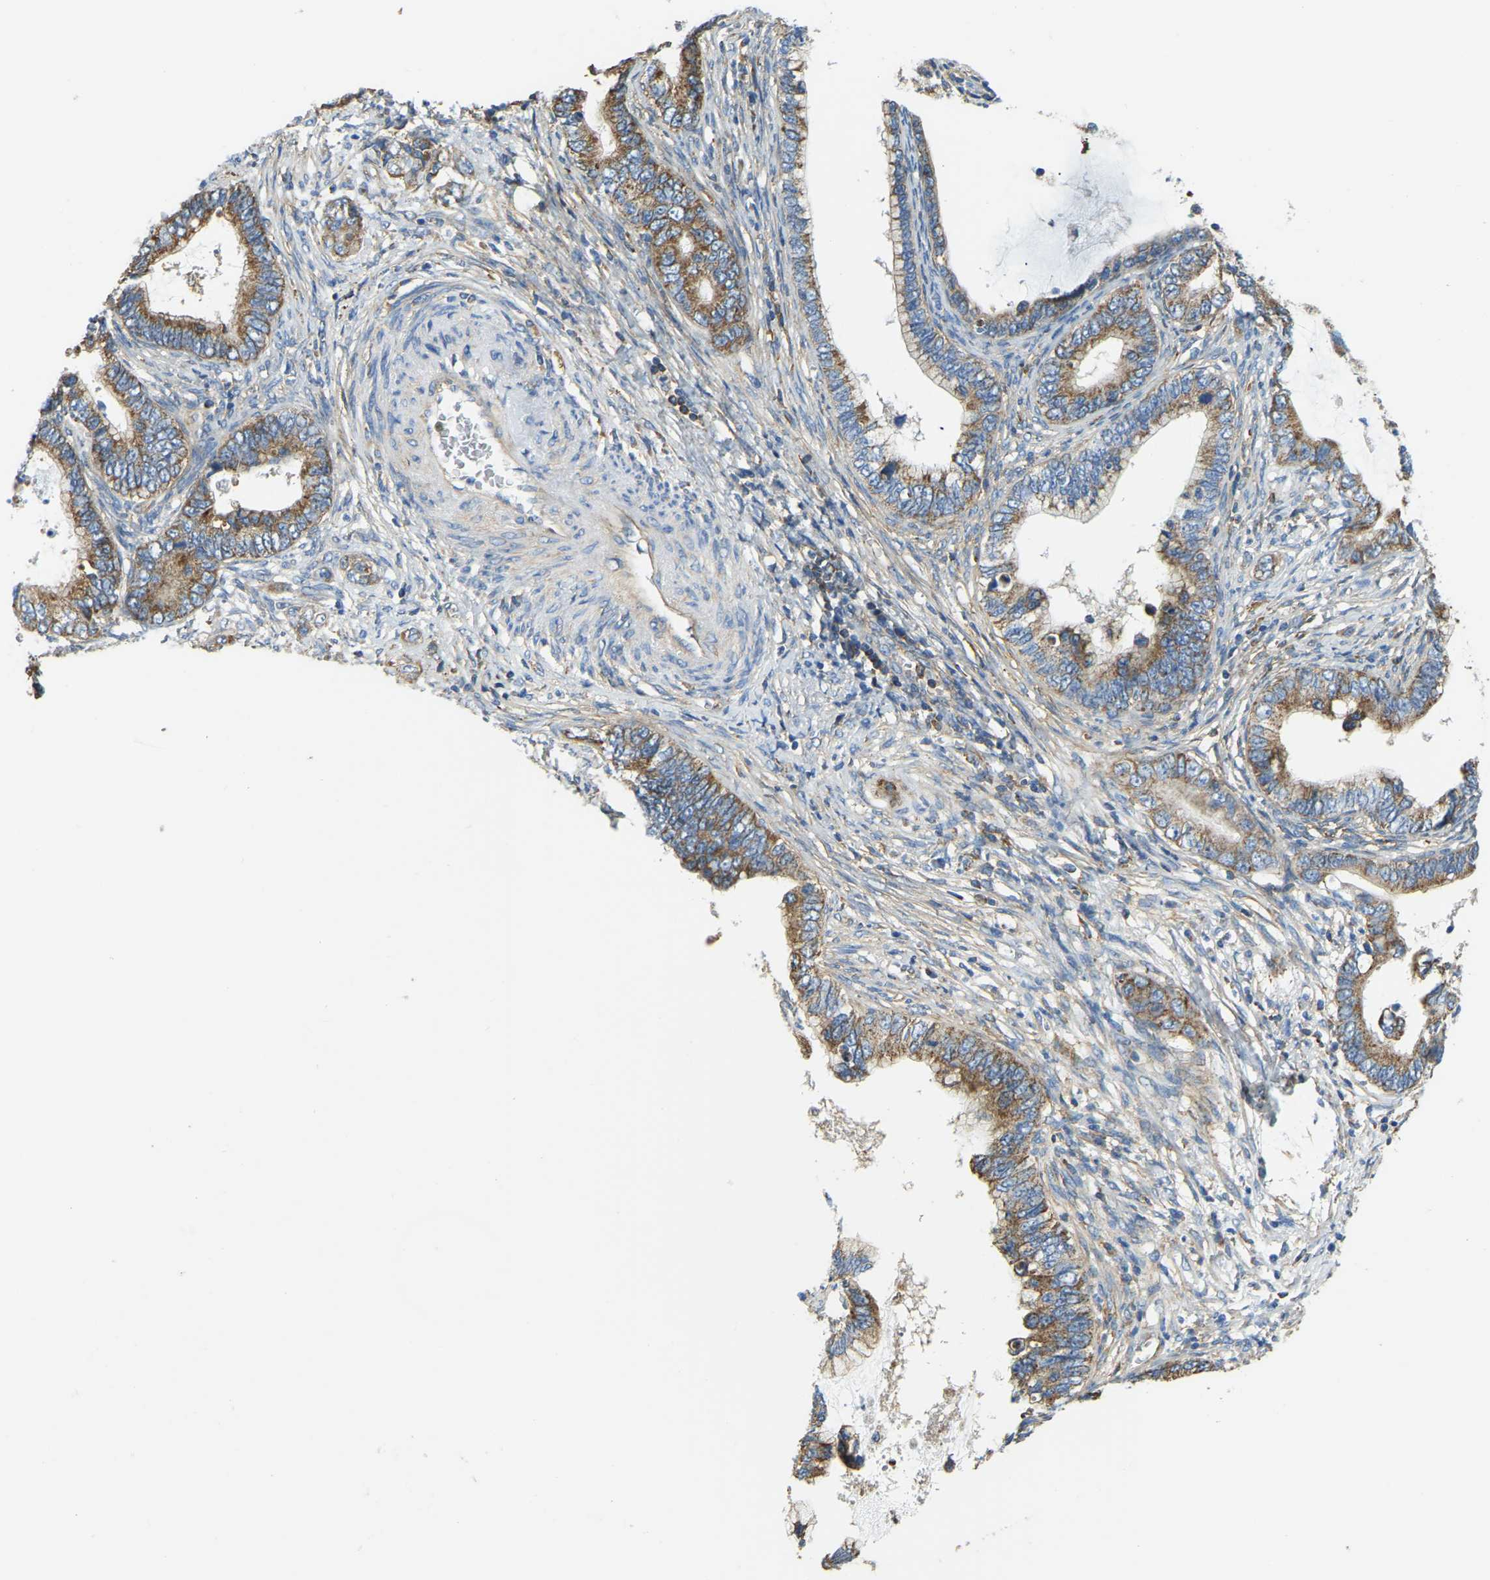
{"staining": {"intensity": "moderate", "quantity": ">75%", "location": "cytoplasmic/membranous"}, "tissue": "cervical cancer", "cell_type": "Tumor cells", "image_type": "cancer", "snomed": [{"axis": "morphology", "description": "Adenocarcinoma, NOS"}, {"axis": "topography", "description": "Cervix"}], "caption": "This is an image of IHC staining of cervical cancer, which shows moderate expression in the cytoplasmic/membranous of tumor cells.", "gene": "AHNAK", "patient": {"sex": "female", "age": 44}}